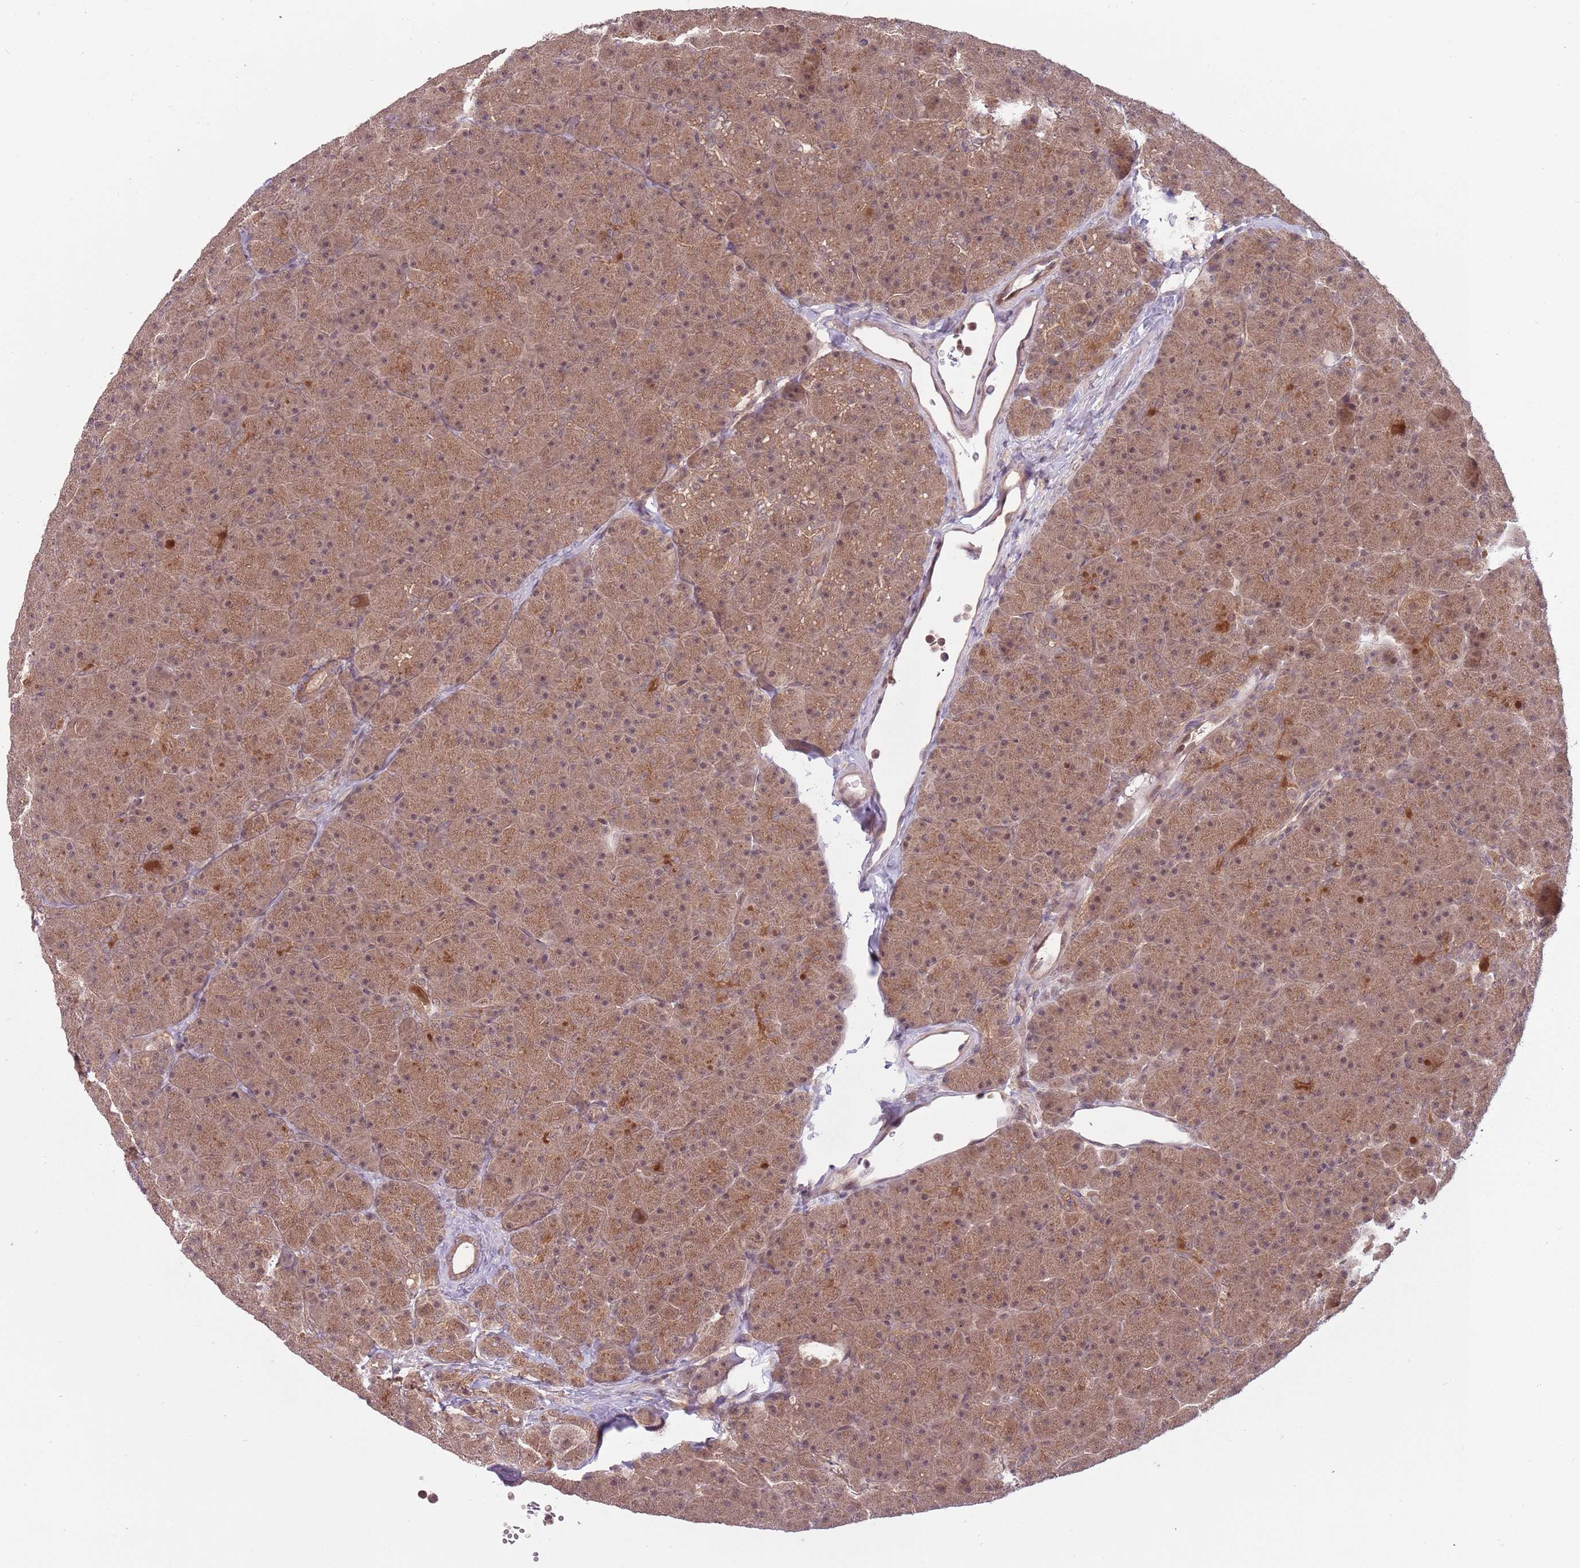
{"staining": {"intensity": "moderate", "quantity": ">75%", "location": "cytoplasmic/membranous,nuclear"}, "tissue": "pancreas", "cell_type": "Exocrine glandular cells", "image_type": "normal", "snomed": [{"axis": "morphology", "description": "Normal tissue, NOS"}, {"axis": "topography", "description": "Pancreas"}], "caption": "Immunohistochemistry of benign human pancreas exhibits medium levels of moderate cytoplasmic/membranous,nuclear expression in approximately >75% of exocrine glandular cells.", "gene": "ADAMTS3", "patient": {"sex": "male", "age": 36}}